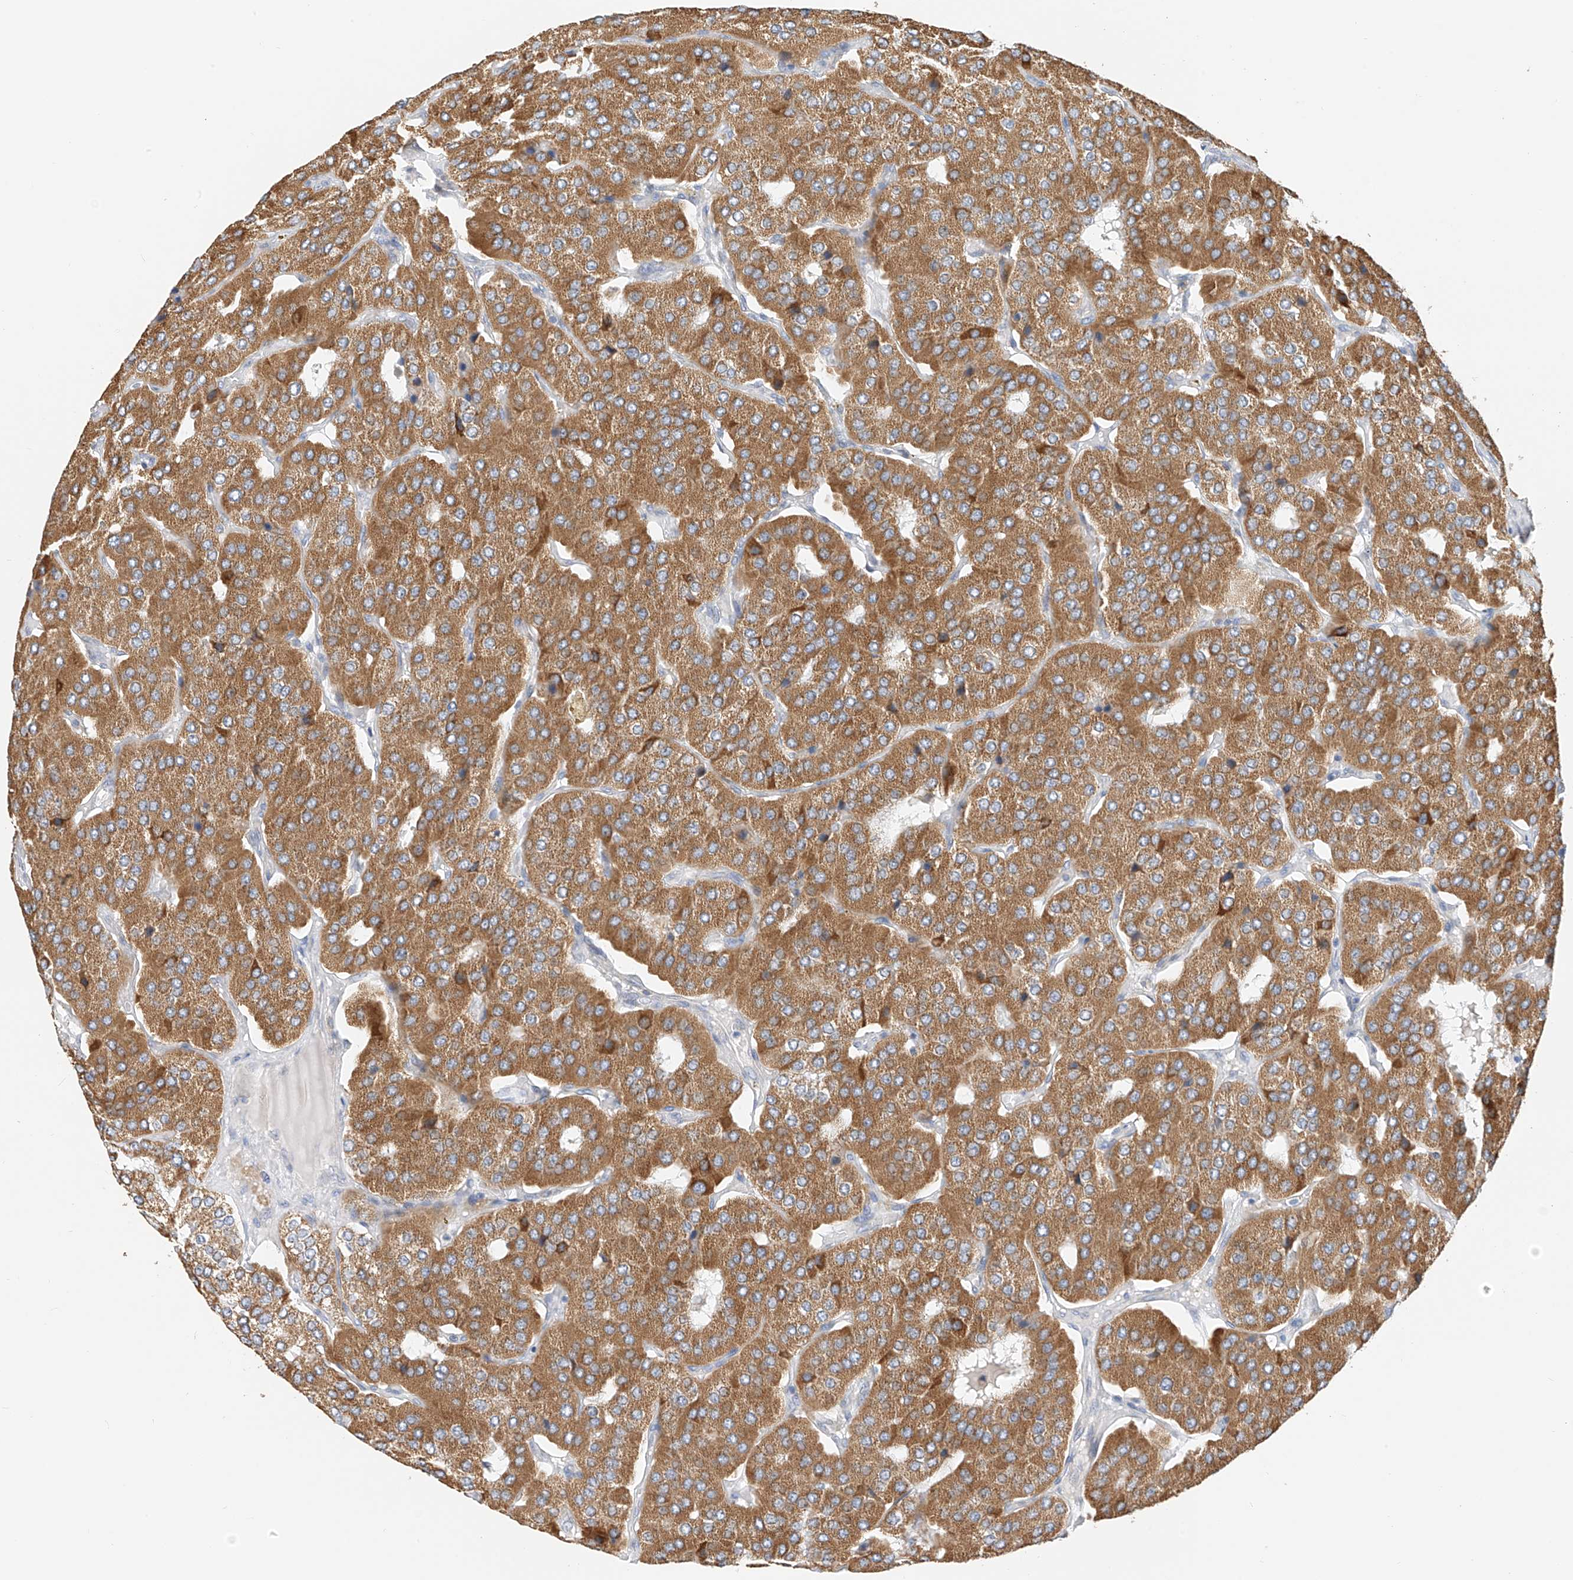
{"staining": {"intensity": "moderate", "quantity": ">75%", "location": "cytoplasmic/membranous"}, "tissue": "parathyroid gland", "cell_type": "Glandular cells", "image_type": "normal", "snomed": [{"axis": "morphology", "description": "Normal tissue, NOS"}, {"axis": "morphology", "description": "Adenoma, NOS"}, {"axis": "topography", "description": "Parathyroid gland"}], "caption": "Parathyroid gland stained with IHC demonstrates moderate cytoplasmic/membranous positivity in about >75% of glandular cells.", "gene": "PPA2", "patient": {"sex": "female", "age": 86}}